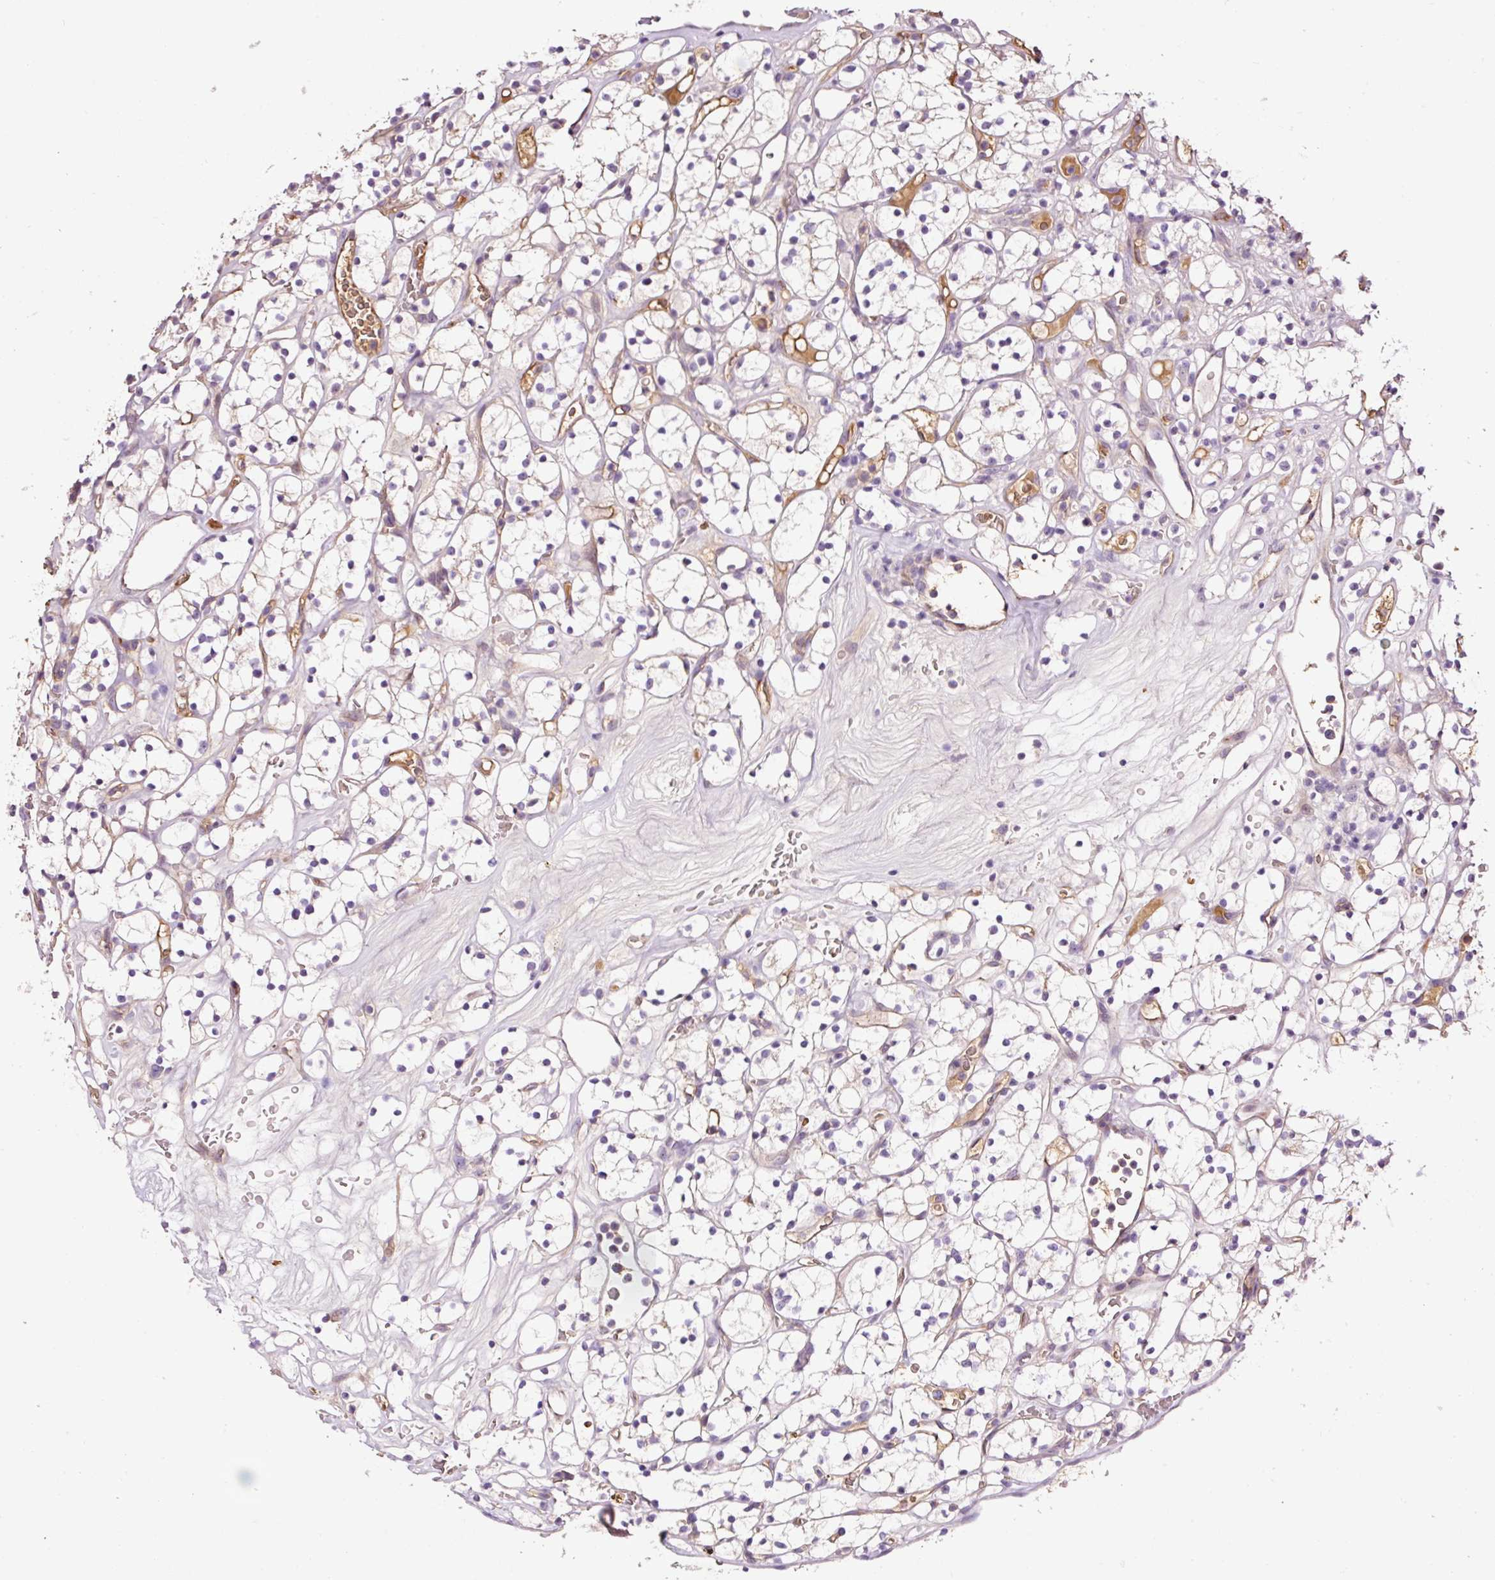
{"staining": {"intensity": "negative", "quantity": "none", "location": "none"}, "tissue": "renal cancer", "cell_type": "Tumor cells", "image_type": "cancer", "snomed": [{"axis": "morphology", "description": "Adenocarcinoma, NOS"}, {"axis": "topography", "description": "Kidney"}], "caption": "An IHC micrograph of renal adenocarcinoma is shown. There is no staining in tumor cells of renal adenocarcinoma.", "gene": "TMEM235", "patient": {"sex": "female", "age": 64}}